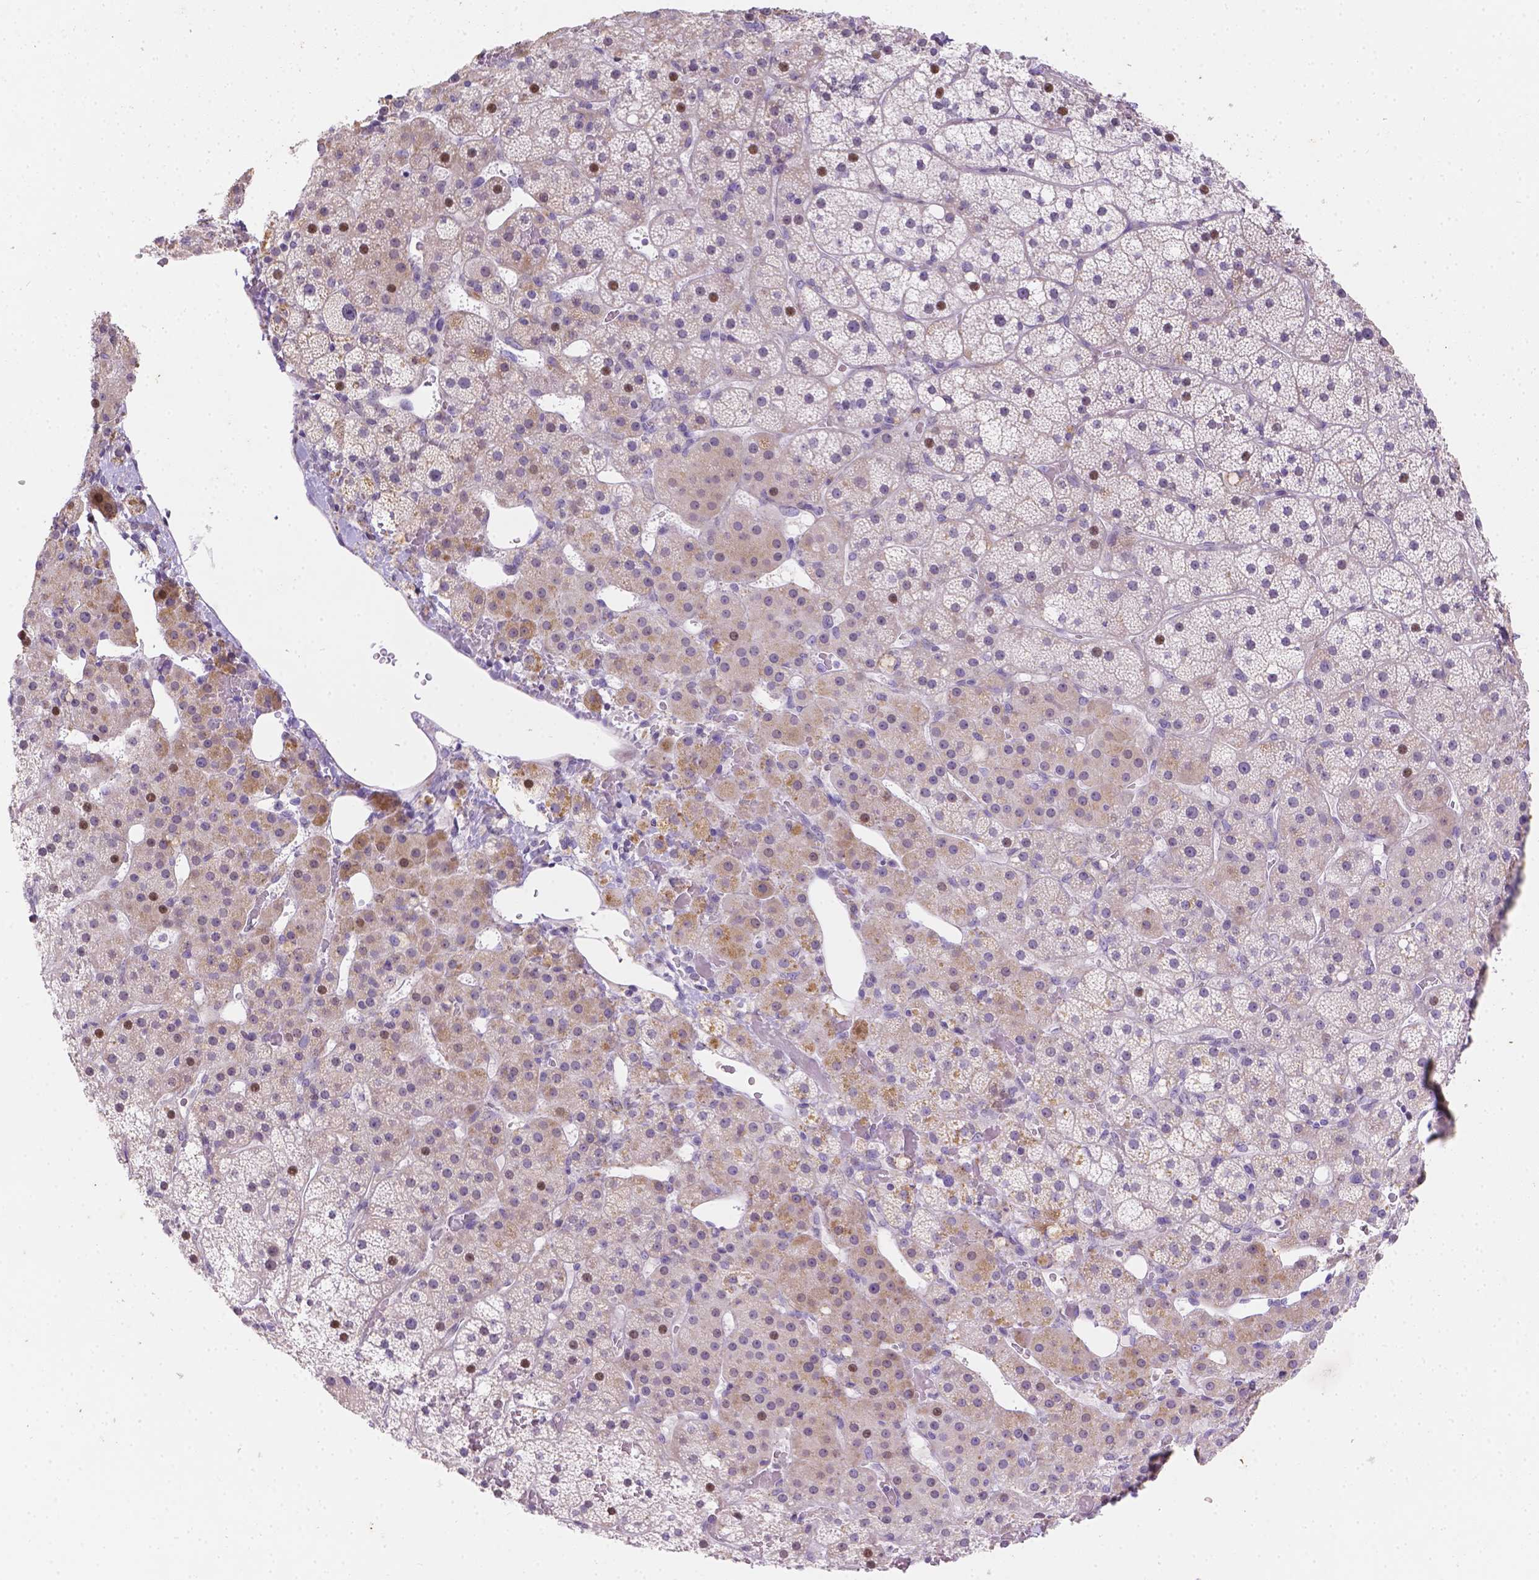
{"staining": {"intensity": "strong", "quantity": "<25%", "location": "nuclear"}, "tissue": "adrenal gland", "cell_type": "Glandular cells", "image_type": "normal", "snomed": [{"axis": "morphology", "description": "Normal tissue, NOS"}, {"axis": "topography", "description": "Adrenal gland"}], "caption": "Adrenal gland stained with a brown dye exhibits strong nuclear positive expression in about <25% of glandular cells.", "gene": "DMWD", "patient": {"sex": "male", "age": 53}}